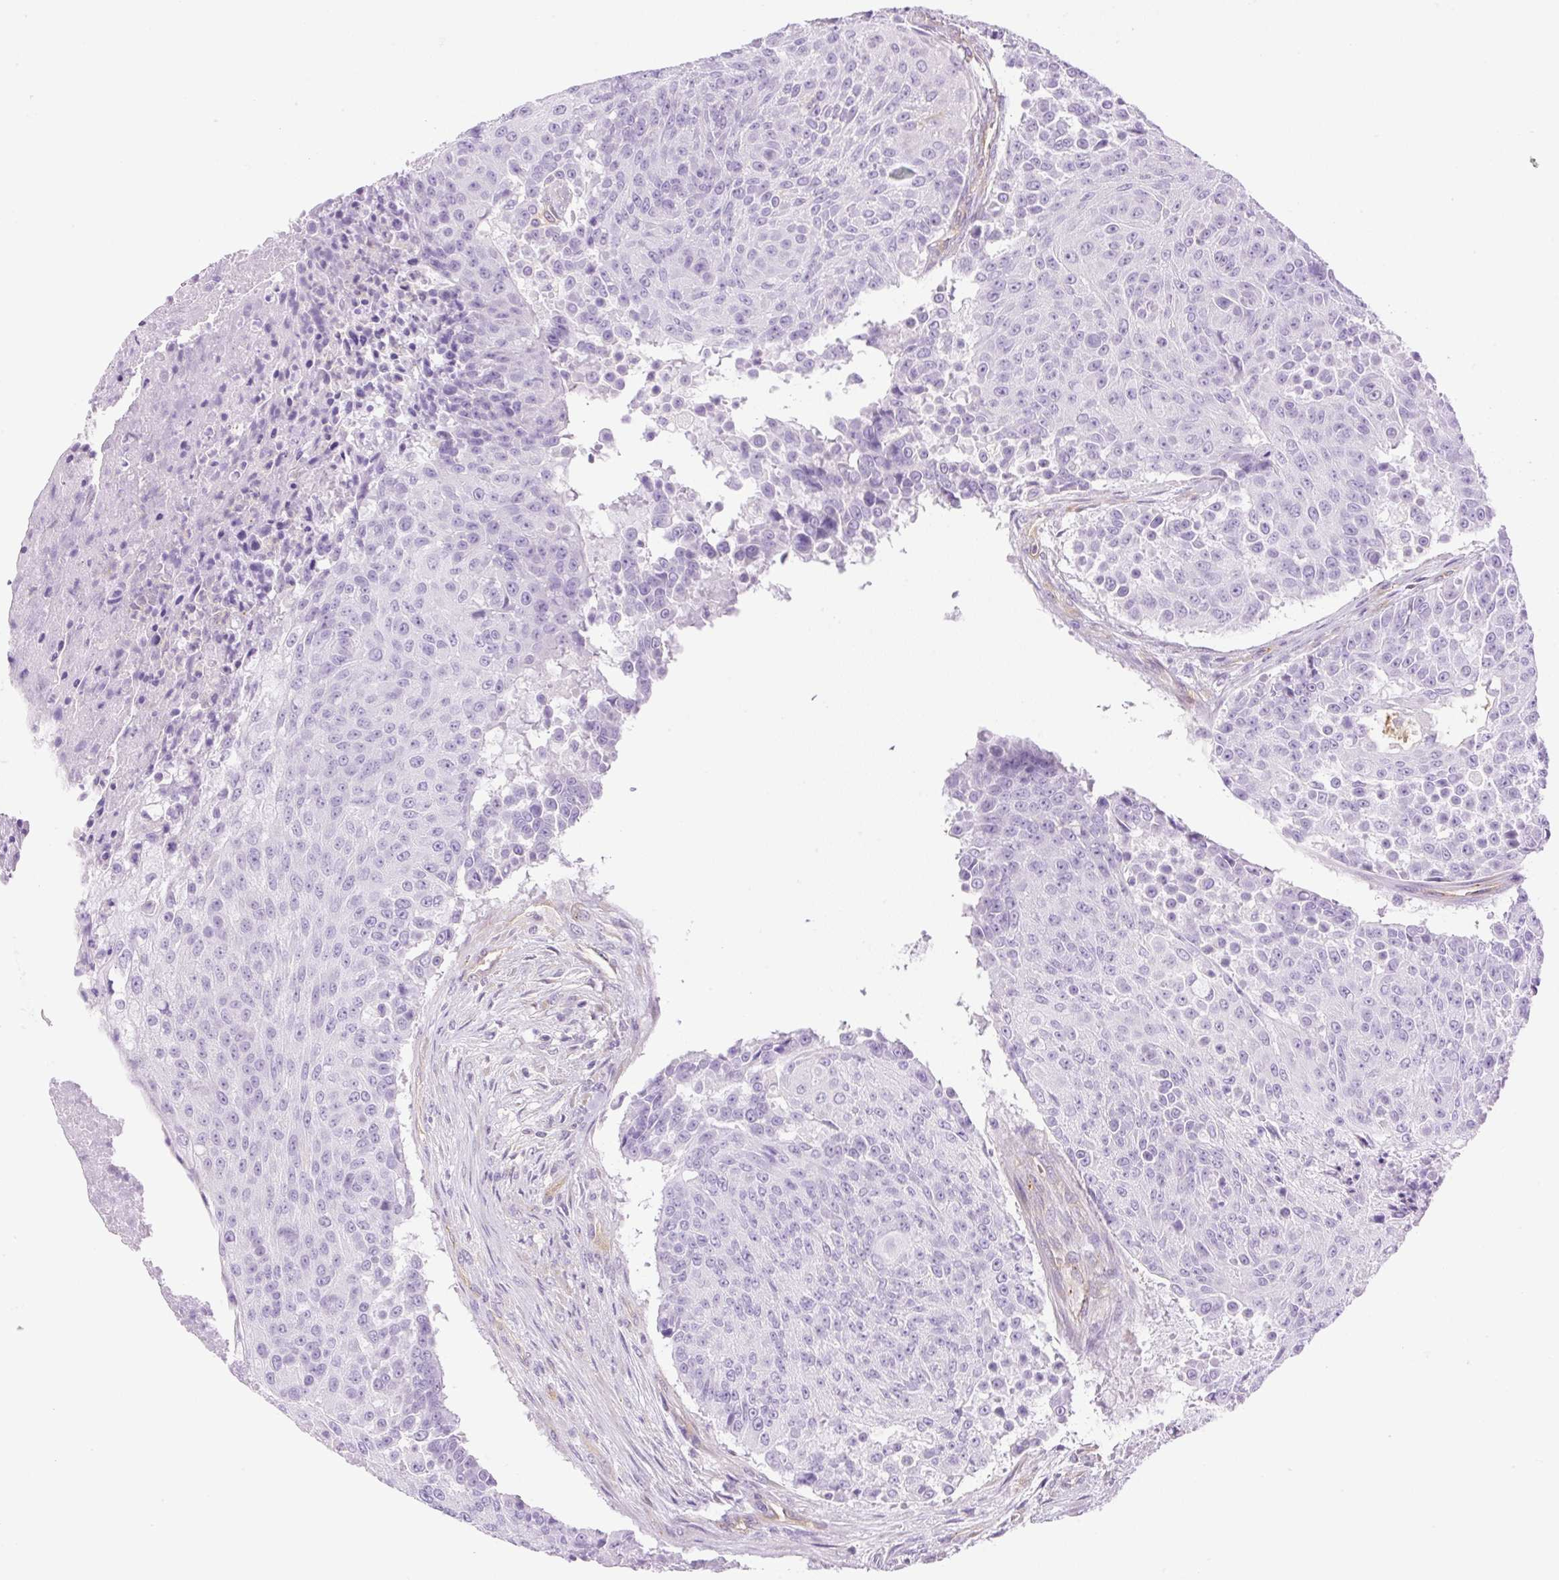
{"staining": {"intensity": "negative", "quantity": "none", "location": "none"}, "tissue": "urothelial cancer", "cell_type": "Tumor cells", "image_type": "cancer", "snomed": [{"axis": "morphology", "description": "Urothelial carcinoma, High grade"}, {"axis": "topography", "description": "Urinary bladder"}], "caption": "An image of human urothelial cancer is negative for staining in tumor cells.", "gene": "EHD3", "patient": {"sex": "female", "age": 63}}